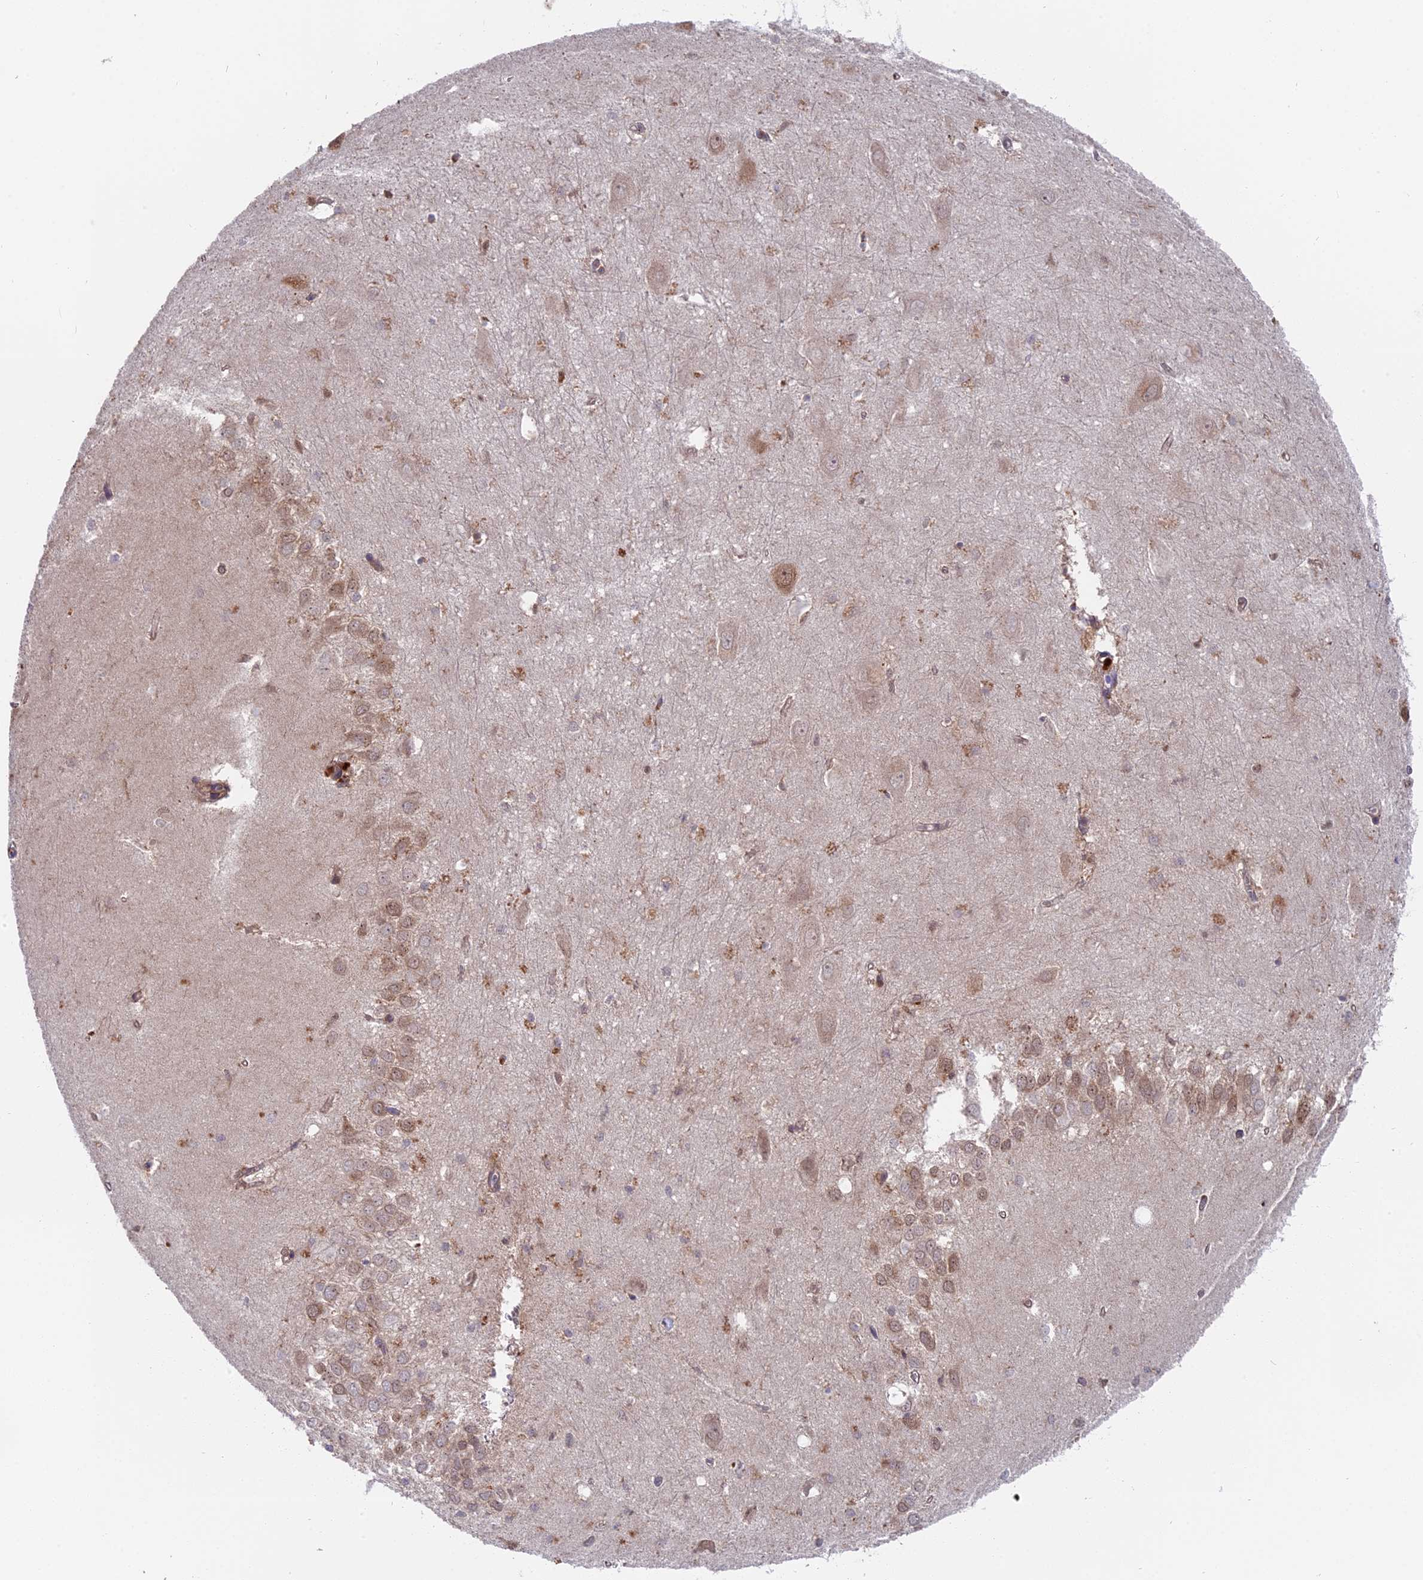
{"staining": {"intensity": "moderate", "quantity": "<25%", "location": "cytoplasmic/membranous,nuclear"}, "tissue": "hippocampus", "cell_type": "Glial cells", "image_type": "normal", "snomed": [{"axis": "morphology", "description": "Normal tissue, NOS"}, {"axis": "topography", "description": "Hippocampus"}], "caption": "A histopathology image of human hippocampus stained for a protein reveals moderate cytoplasmic/membranous,nuclear brown staining in glial cells. (brown staining indicates protein expression, while blue staining denotes nuclei).", "gene": "RAMACL", "patient": {"sex": "female", "age": 64}}